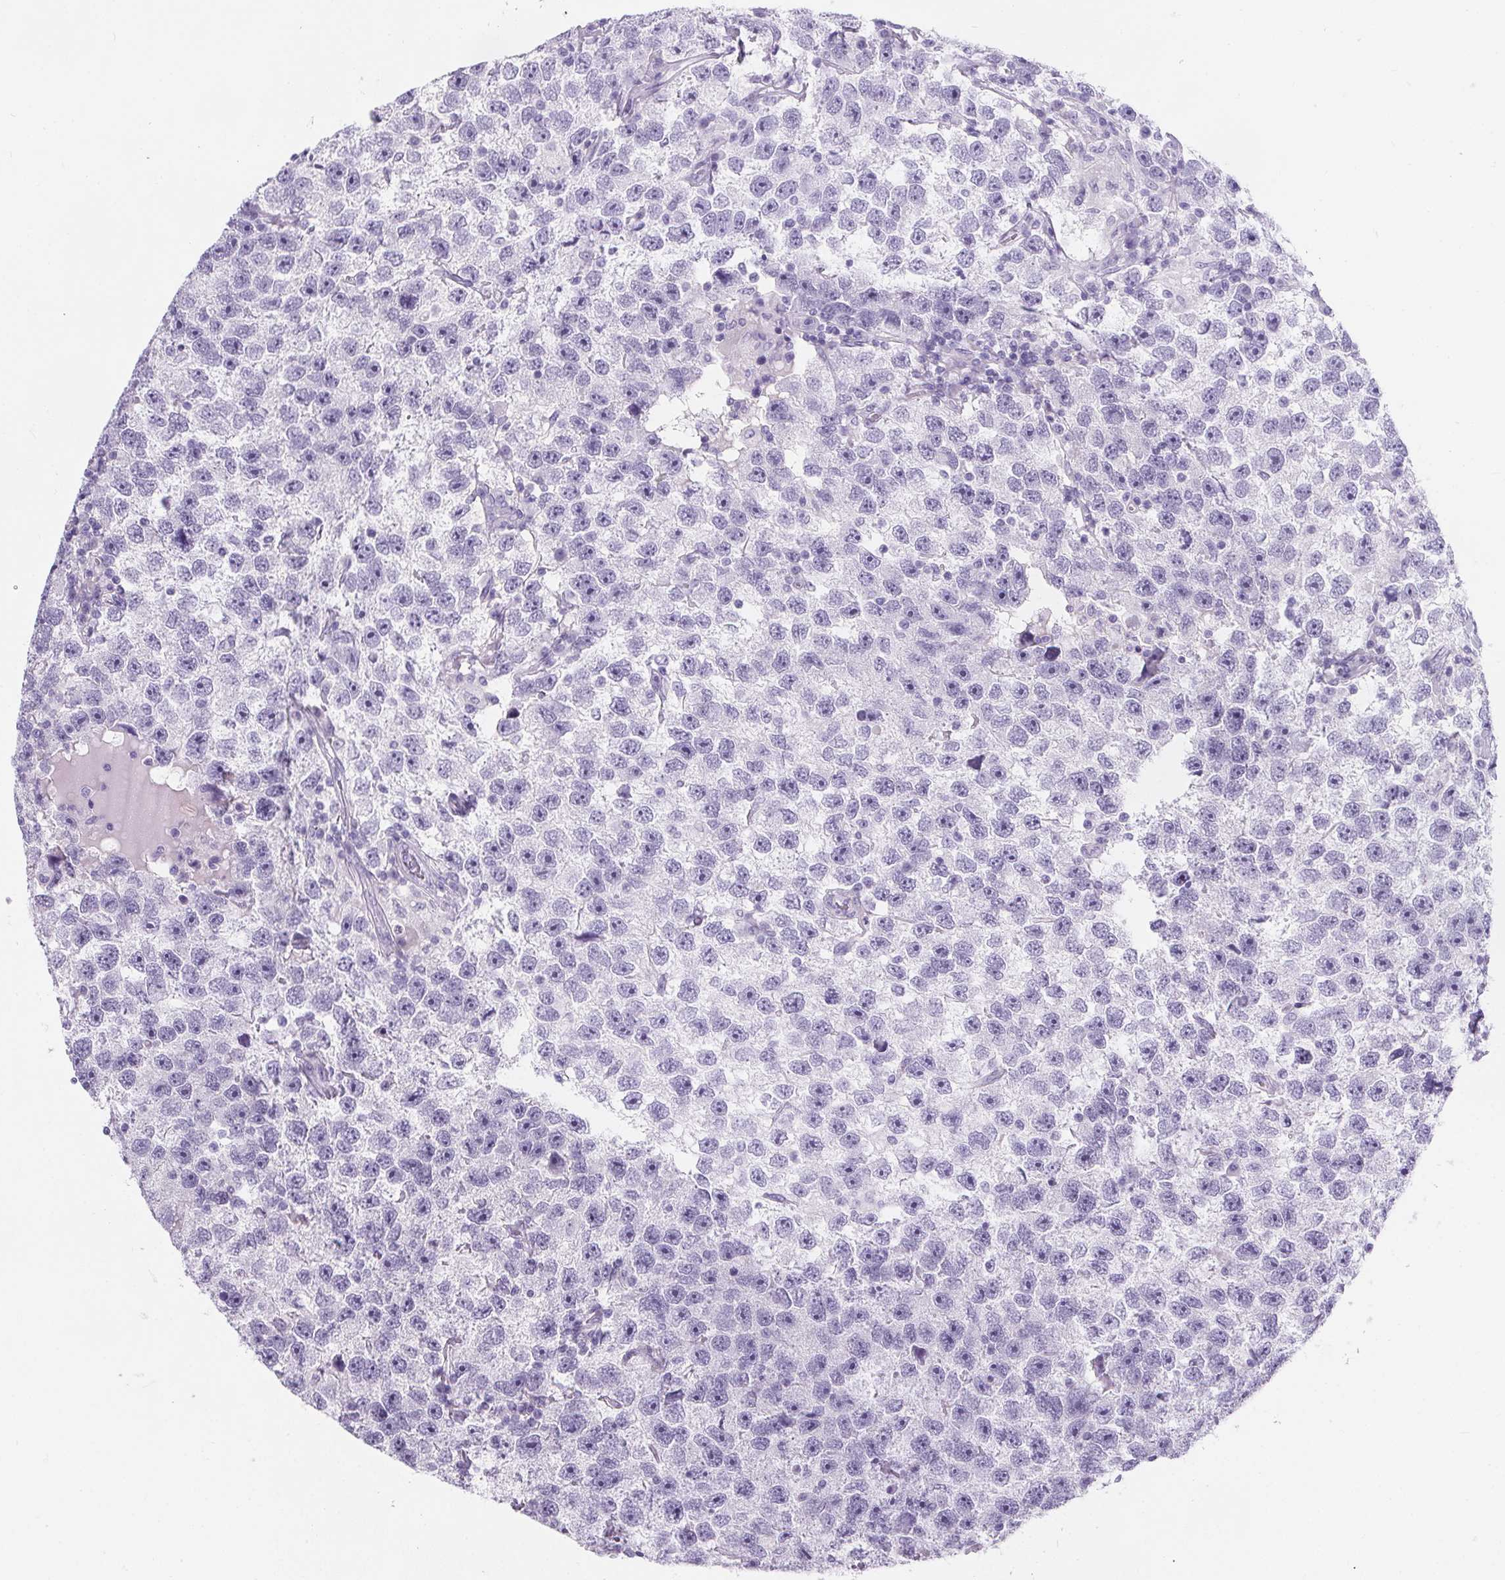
{"staining": {"intensity": "negative", "quantity": "none", "location": "none"}, "tissue": "testis cancer", "cell_type": "Tumor cells", "image_type": "cancer", "snomed": [{"axis": "morphology", "description": "Seminoma, NOS"}, {"axis": "topography", "description": "Testis"}], "caption": "Photomicrograph shows no protein expression in tumor cells of testis cancer (seminoma) tissue.", "gene": "ADRB1", "patient": {"sex": "male", "age": 26}}